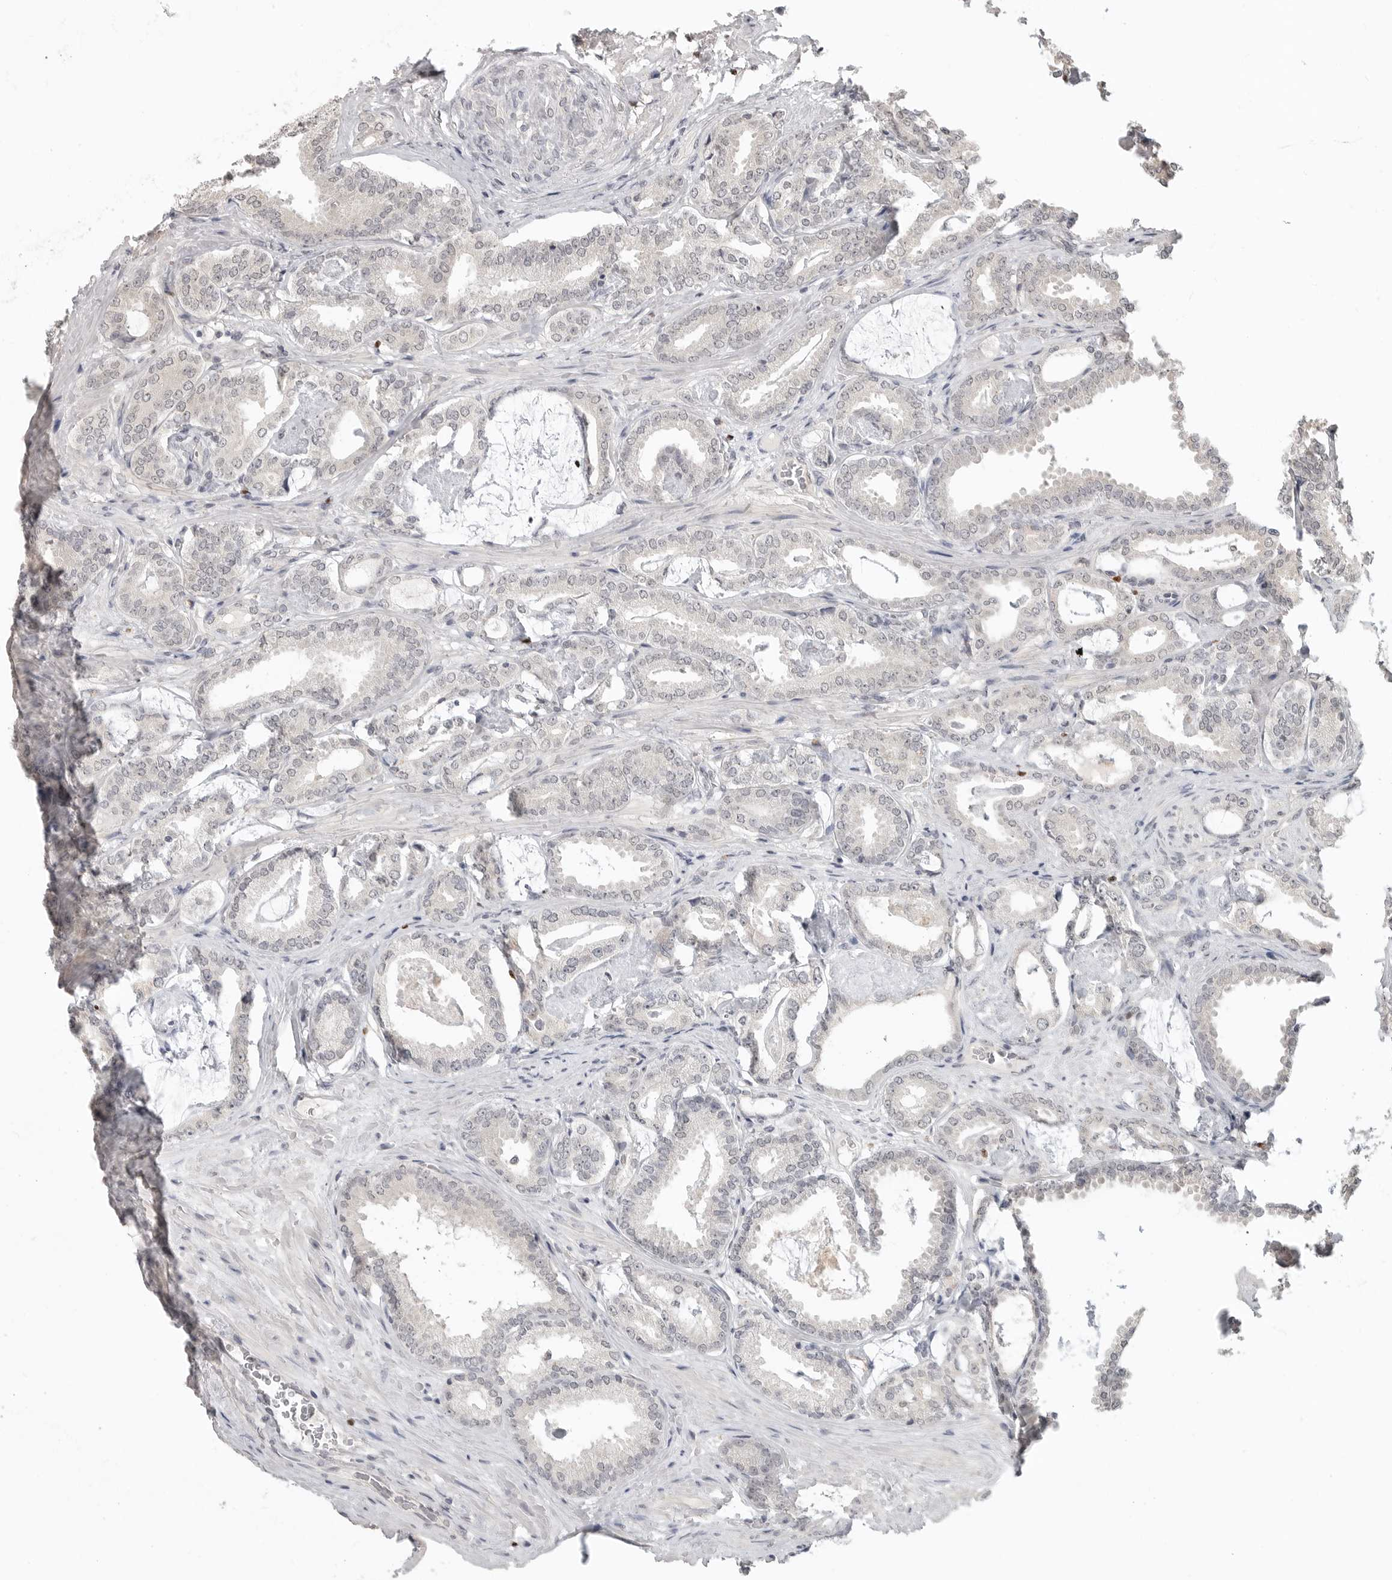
{"staining": {"intensity": "negative", "quantity": "none", "location": "none"}, "tissue": "prostate cancer", "cell_type": "Tumor cells", "image_type": "cancer", "snomed": [{"axis": "morphology", "description": "Adenocarcinoma, Low grade"}, {"axis": "topography", "description": "Prostate"}], "caption": "Prostate low-grade adenocarcinoma stained for a protein using immunohistochemistry (IHC) demonstrates no positivity tumor cells.", "gene": "FOXP3", "patient": {"sex": "male", "age": 71}}